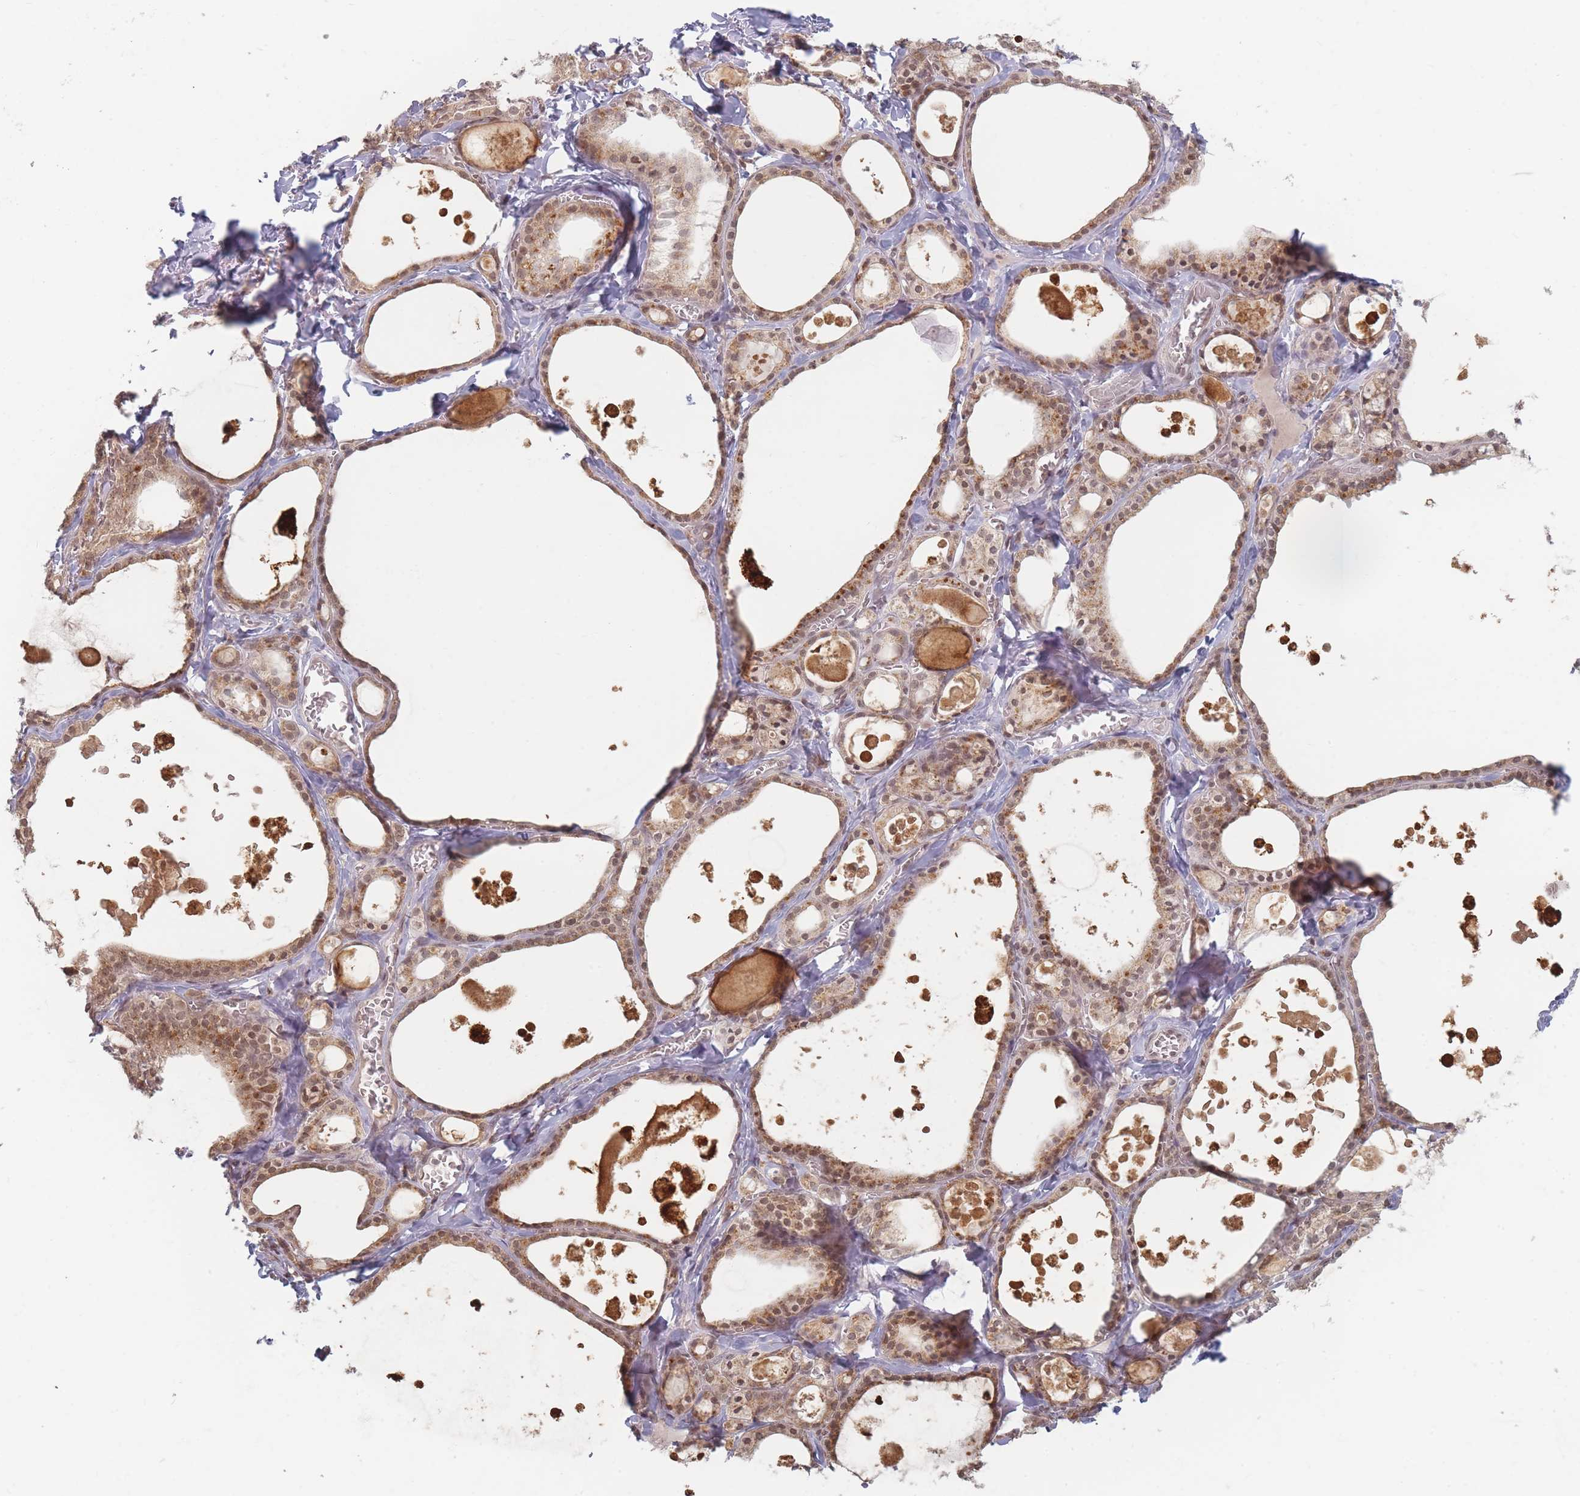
{"staining": {"intensity": "moderate", "quantity": ">75%", "location": "cytoplasmic/membranous,nuclear"}, "tissue": "thyroid gland", "cell_type": "Glandular cells", "image_type": "normal", "snomed": [{"axis": "morphology", "description": "Normal tissue, NOS"}, {"axis": "topography", "description": "Thyroid gland"}], "caption": "A medium amount of moderate cytoplasmic/membranous,nuclear expression is identified in about >75% of glandular cells in normal thyroid gland. Immunohistochemistry stains the protein of interest in brown and the nuclei are stained blue.", "gene": "SPATA45", "patient": {"sex": "male", "age": 56}}